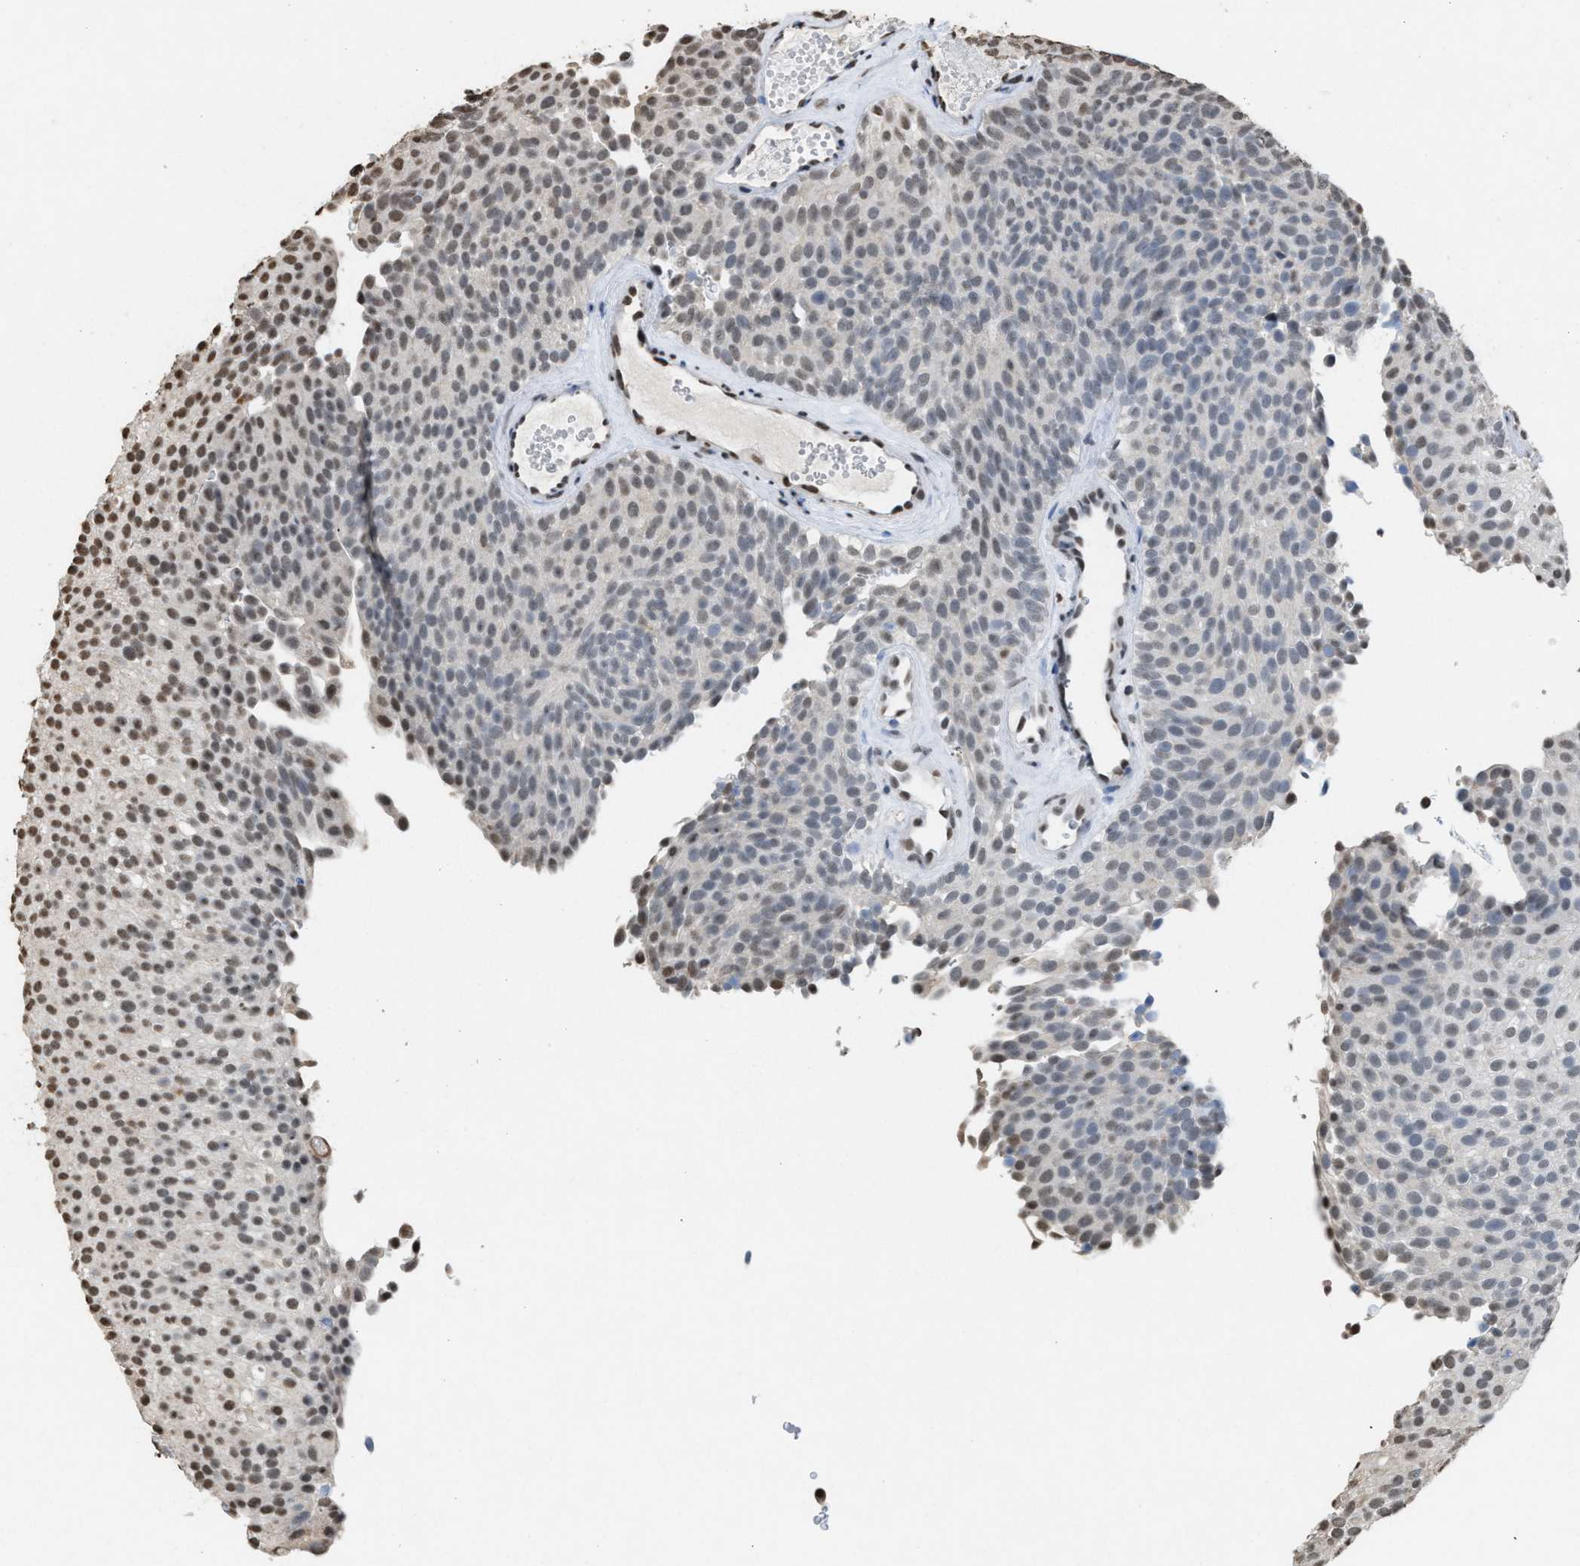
{"staining": {"intensity": "moderate", "quantity": "25%-75%", "location": "nuclear"}, "tissue": "urothelial cancer", "cell_type": "Tumor cells", "image_type": "cancer", "snomed": [{"axis": "morphology", "description": "Urothelial carcinoma, Low grade"}, {"axis": "topography", "description": "Urinary bladder"}], "caption": "Urothelial cancer stained with DAB immunohistochemistry (IHC) displays medium levels of moderate nuclear staining in about 25%-75% of tumor cells. (brown staining indicates protein expression, while blue staining denotes nuclei).", "gene": "NUP88", "patient": {"sex": "male", "age": 78}}